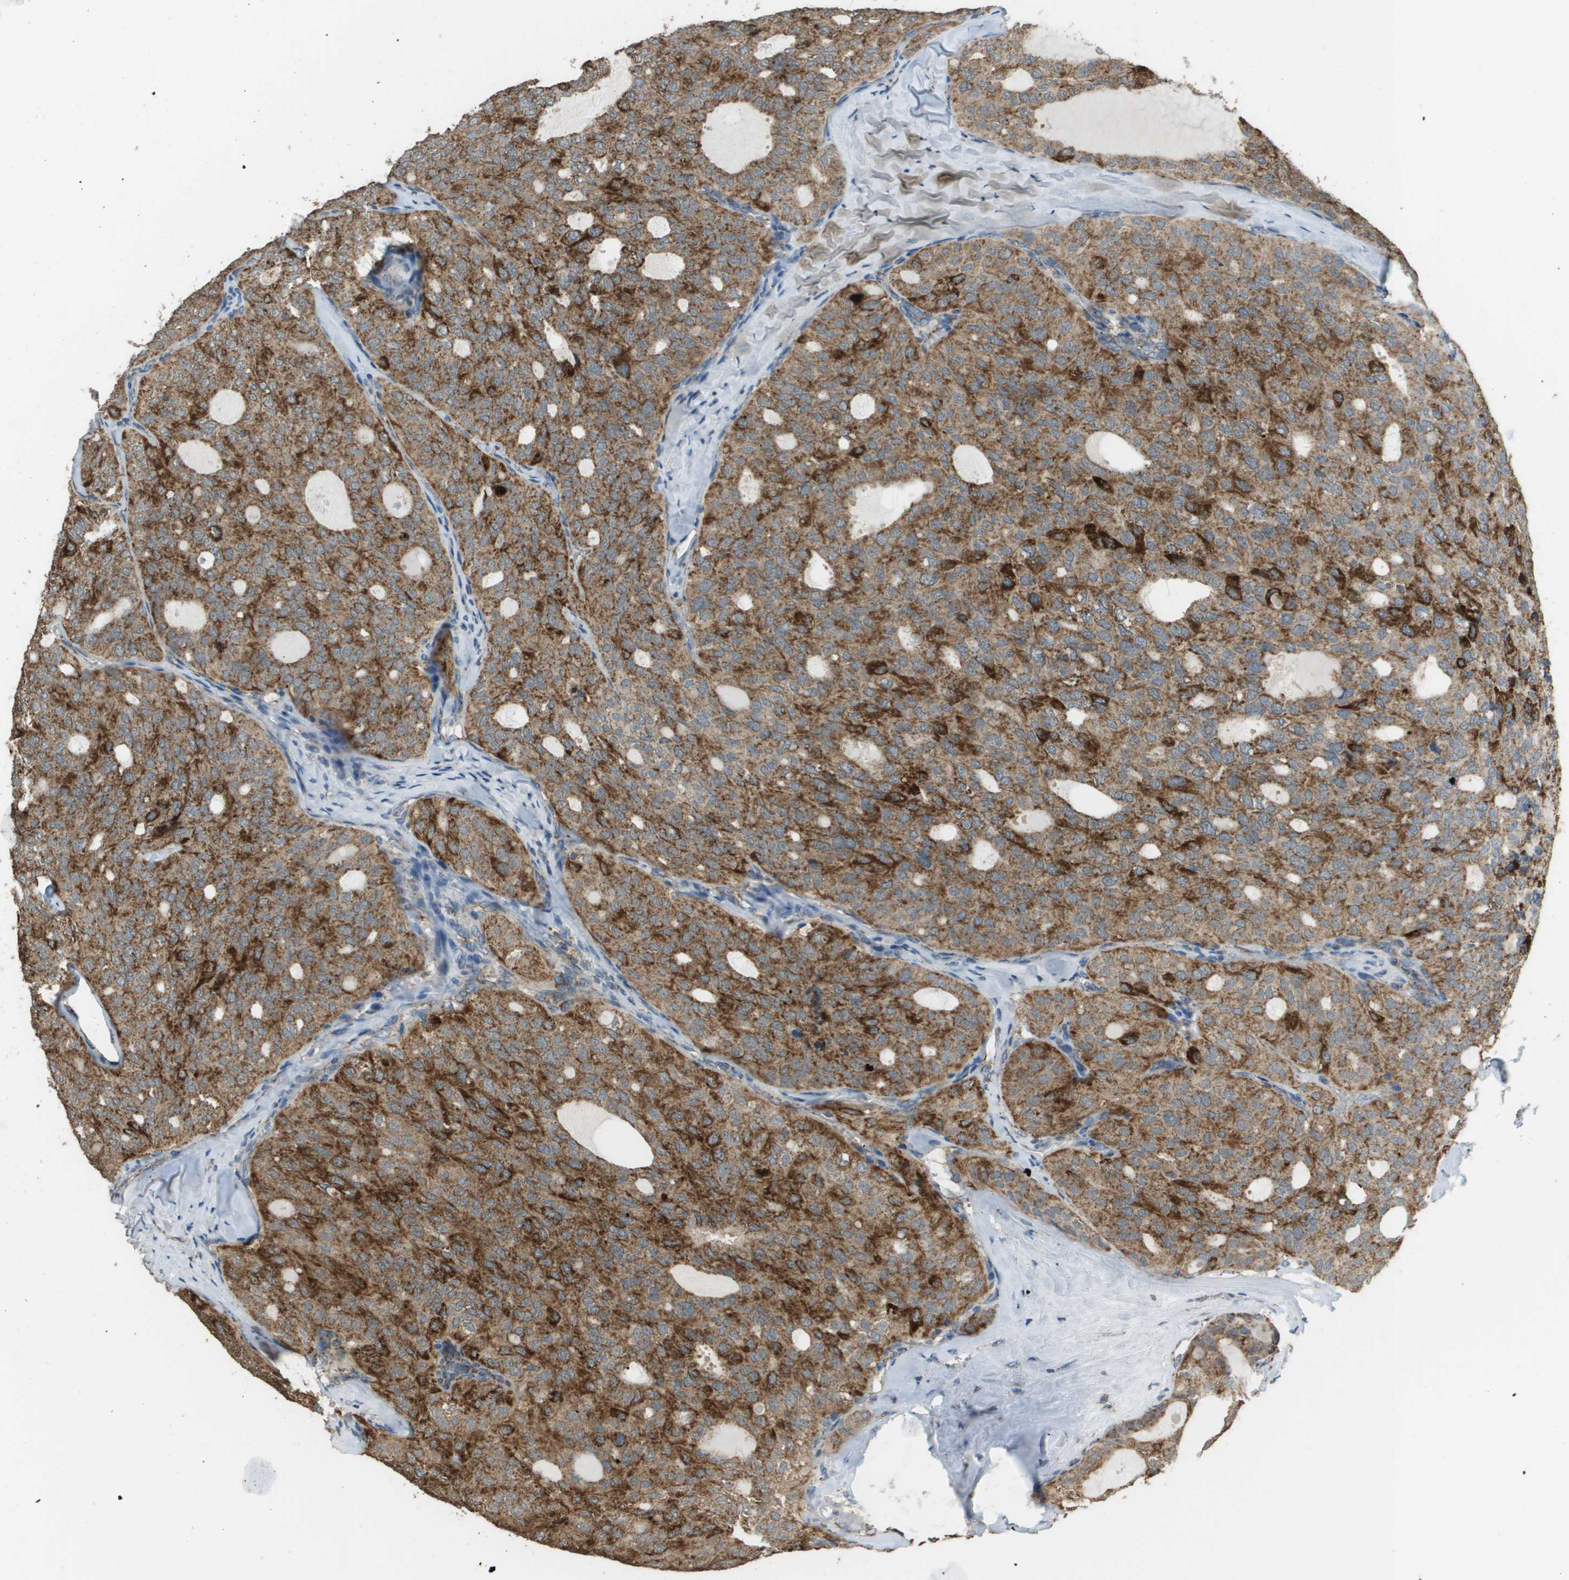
{"staining": {"intensity": "strong", "quantity": ">75%", "location": "cytoplasmic/membranous"}, "tissue": "thyroid cancer", "cell_type": "Tumor cells", "image_type": "cancer", "snomed": [{"axis": "morphology", "description": "Follicular adenoma carcinoma, NOS"}, {"axis": "topography", "description": "Thyroid gland"}], "caption": "Strong cytoplasmic/membranous expression for a protein is appreciated in approximately >75% of tumor cells of thyroid cancer using immunohistochemistry (IHC).", "gene": "FH", "patient": {"sex": "male", "age": 75}}